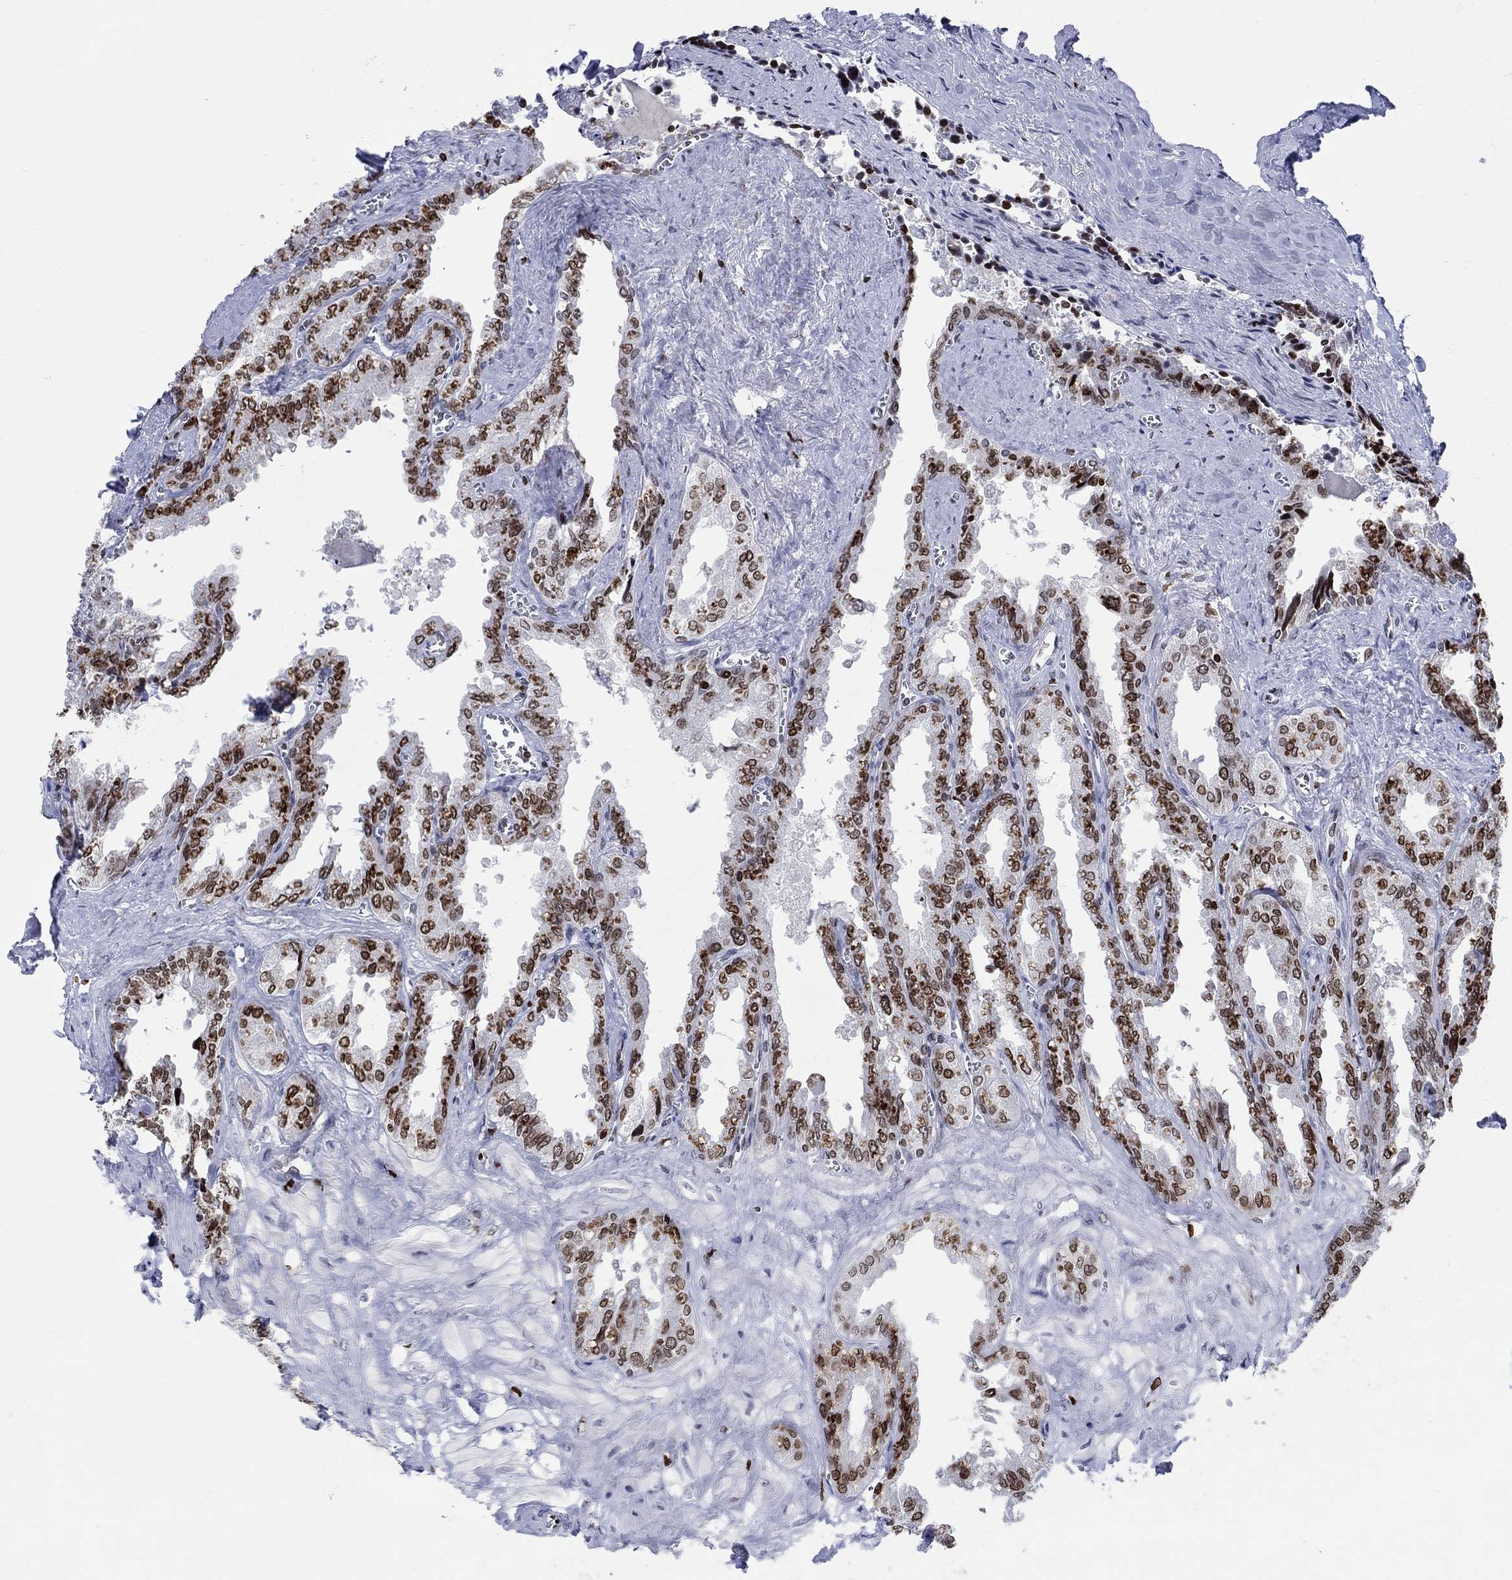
{"staining": {"intensity": "strong", "quantity": "25%-75%", "location": "nuclear"}, "tissue": "seminal vesicle", "cell_type": "Glandular cells", "image_type": "normal", "snomed": [{"axis": "morphology", "description": "Normal tissue, NOS"}, {"axis": "topography", "description": "Seminal veicle"}], "caption": "Brown immunohistochemical staining in normal human seminal vesicle displays strong nuclear staining in approximately 25%-75% of glandular cells. Nuclei are stained in blue.", "gene": "HMGA1", "patient": {"sex": "male", "age": 67}}